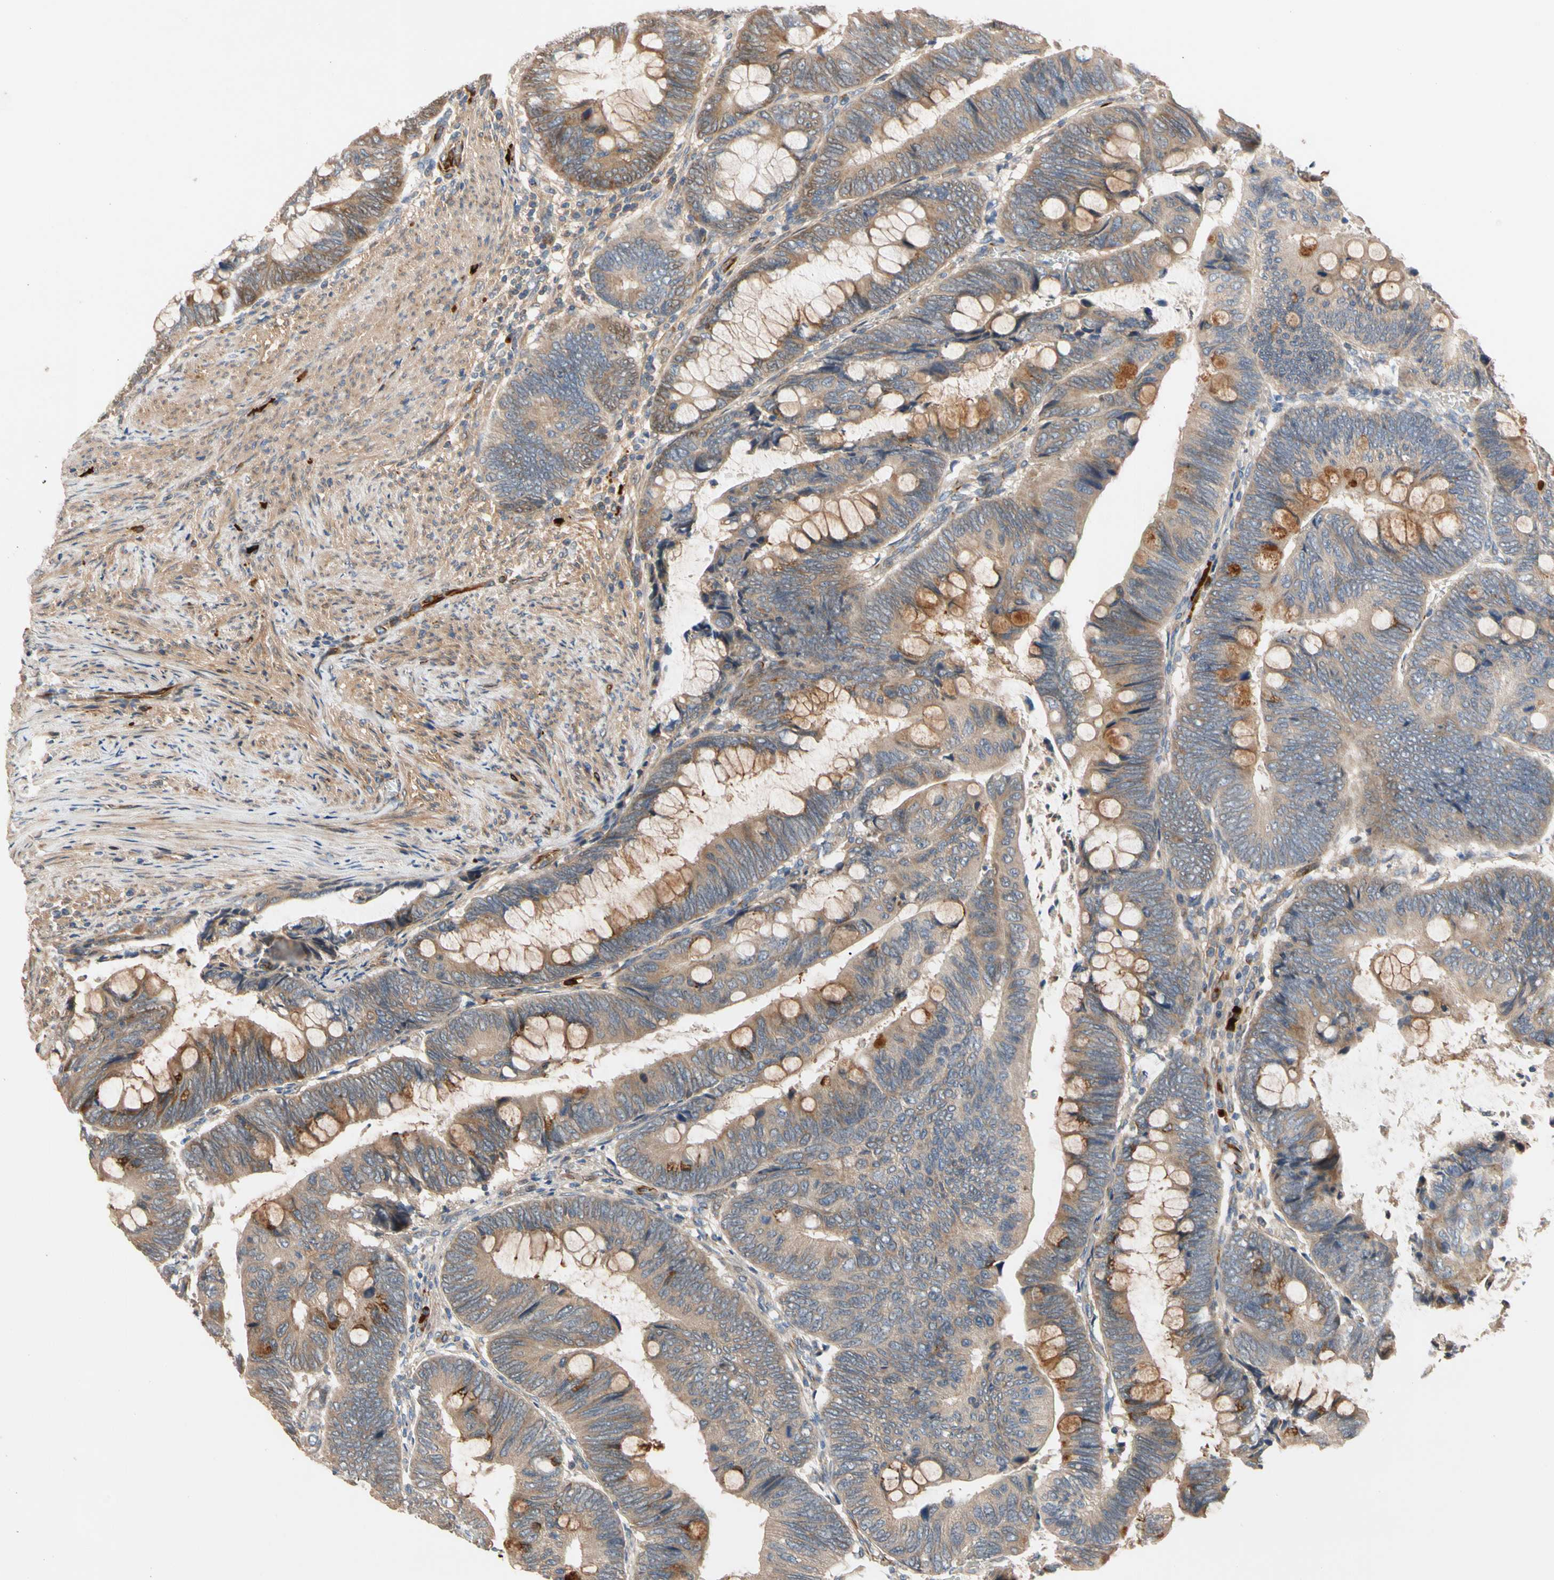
{"staining": {"intensity": "moderate", "quantity": ">75%", "location": "cytoplasmic/membranous"}, "tissue": "colorectal cancer", "cell_type": "Tumor cells", "image_type": "cancer", "snomed": [{"axis": "morphology", "description": "Normal tissue, NOS"}, {"axis": "morphology", "description": "Adenocarcinoma, NOS"}, {"axis": "topography", "description": "Rectum"}, {"axis": "topography", "description": "Peripheral nerve tissue"}], "caption": "Protein staining shows moderate cytoplasmic/membranous staining in approximately >75% of tumor cells in adenocarcinoma (colorectal). (Stains: DAB in brown, nuclei in blue, Microscopy: brightfield microscopy at high magnification).", "gene": "FGD6", "patient": {"sex": "male", "age": 92}}